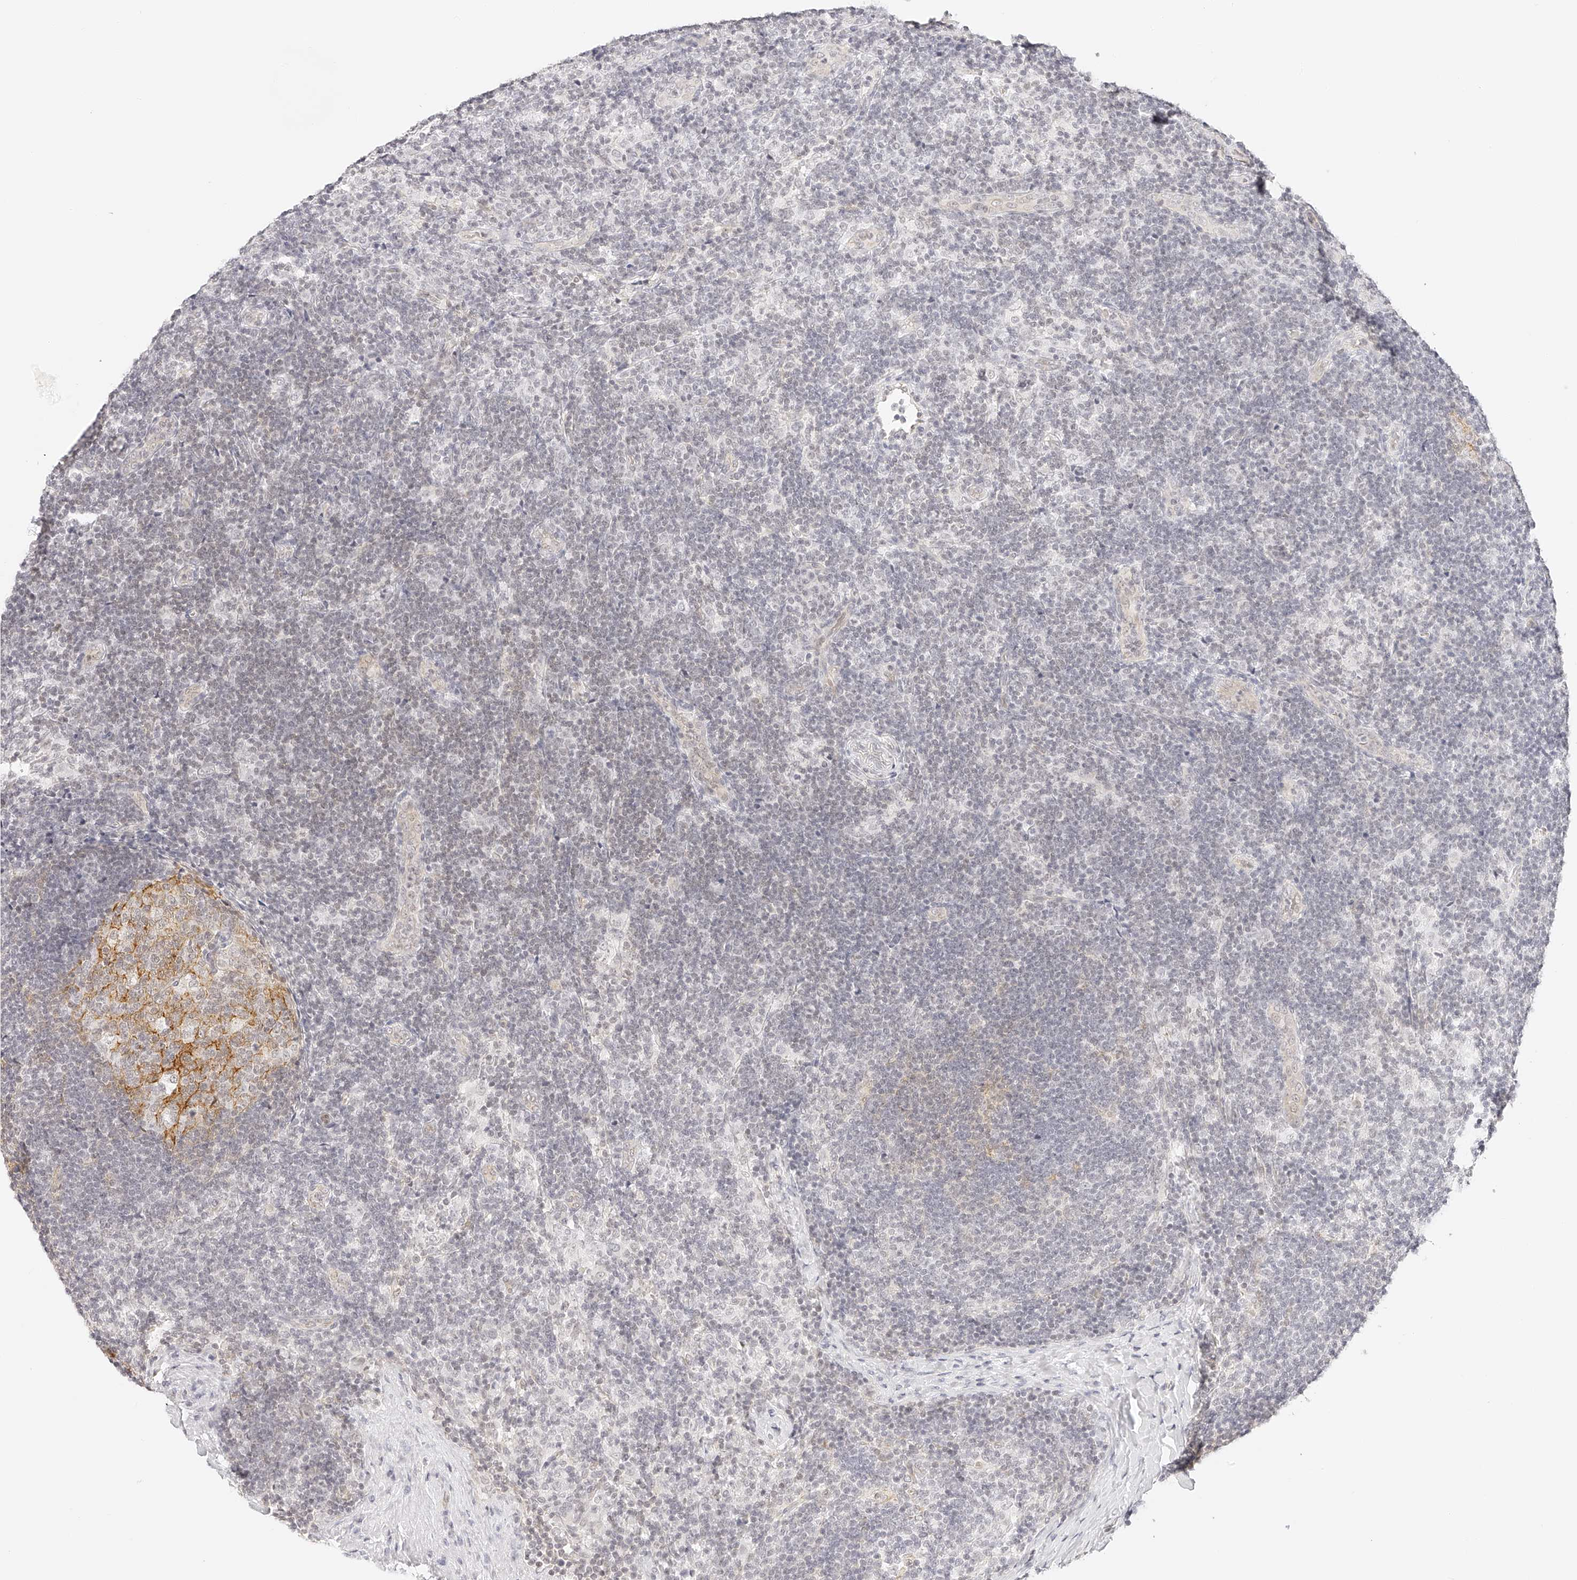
{"staining": {"intensity": "strong", "quantity": "<25%", "location": "cytoplasmic/membranous"}, "tissue": "lymph node", "cell_type": "Germinal center cells", "image_type": "normal", "snomed": [{"axis": "morphology", "description": "Normal tissue, NOS"}, {"axis": "topography", "description": "Lymph node"}], "caption": "Germinal center cells reveal medium levels of strong cytoplasmic/membranous staining in about <25% of cells in benign human lymph node.", "gene": "ZFP69", "patient": {"sex": "female", "age": 22}}